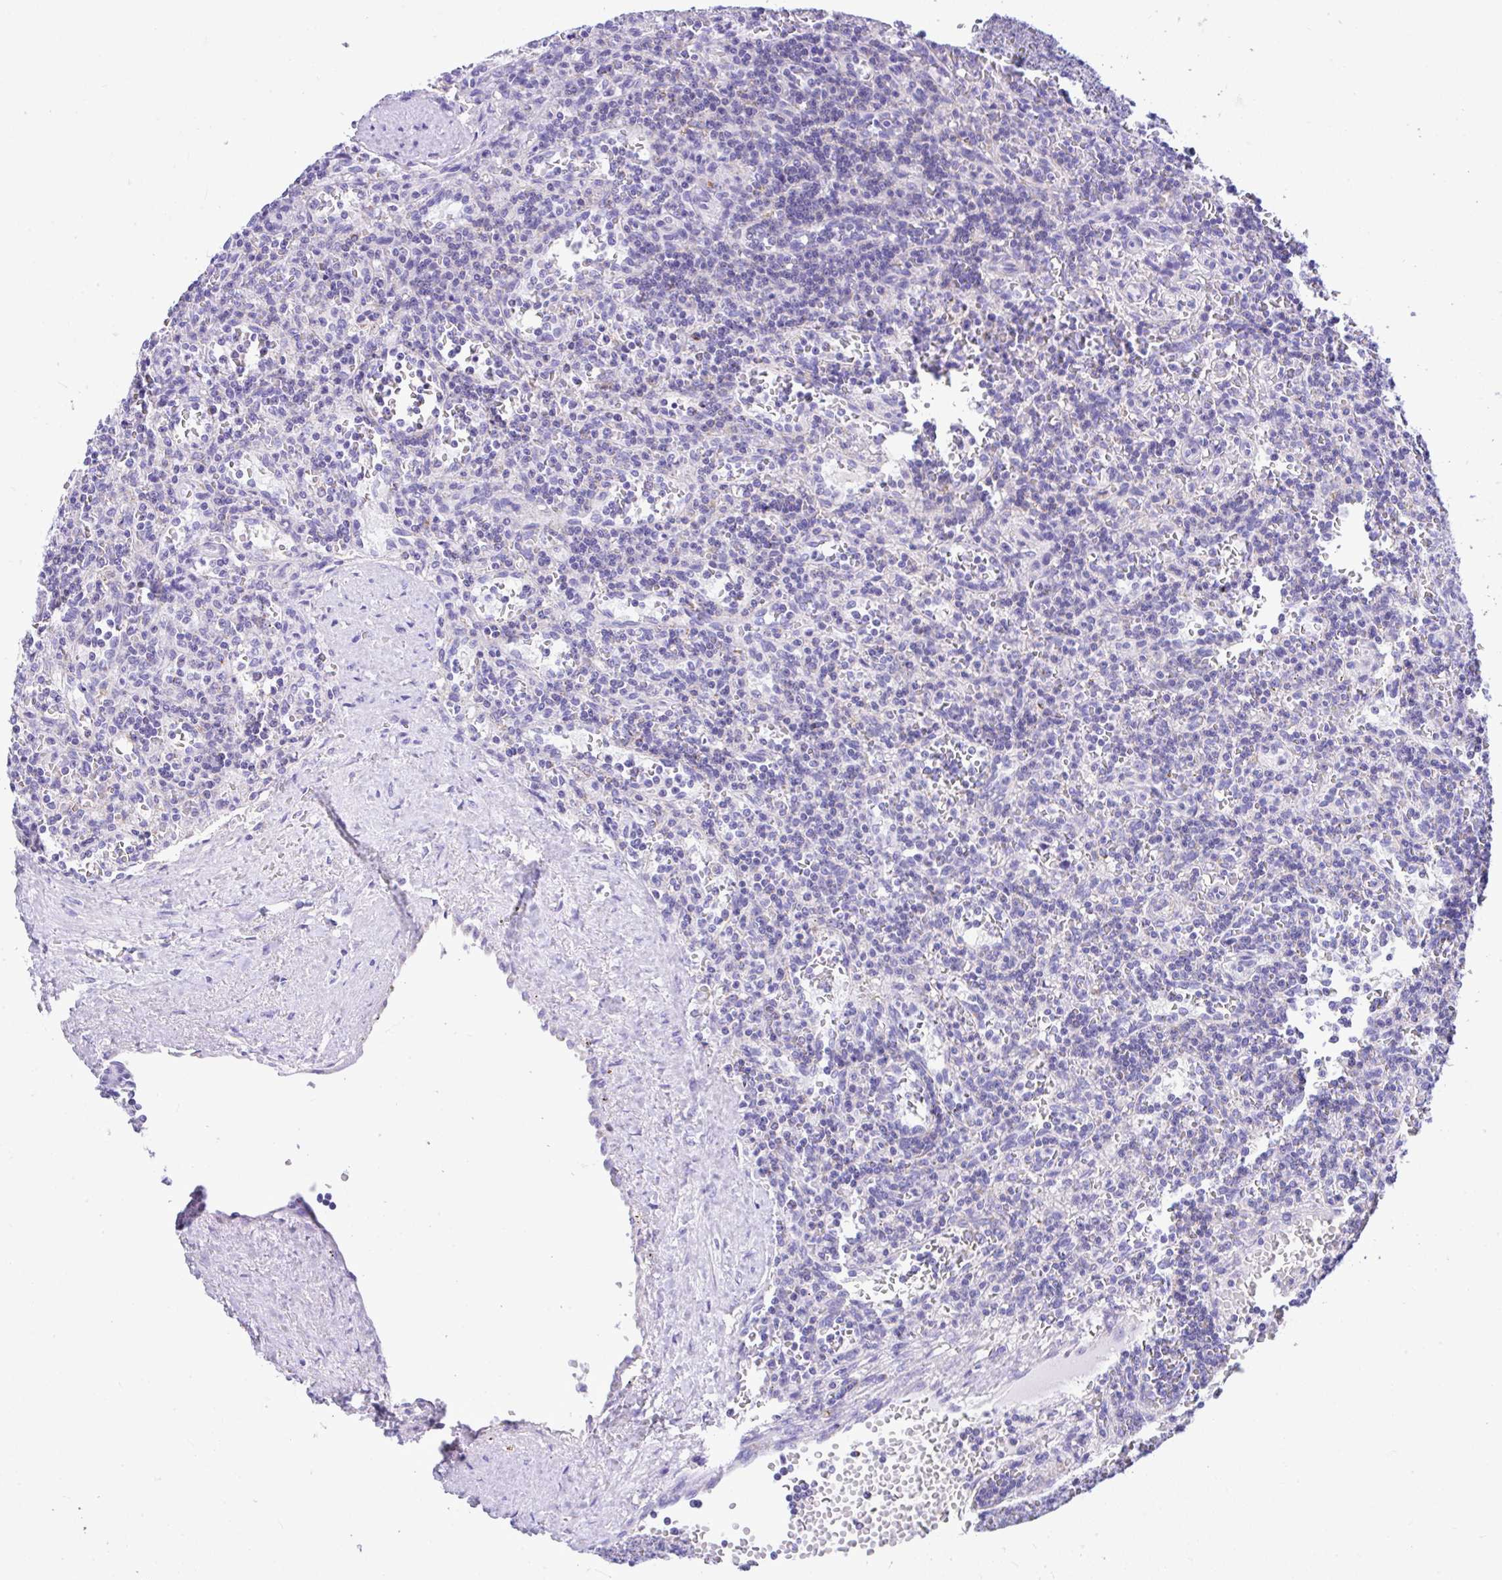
{"staining": {"intensity": "negative", "quantity": "none", "location": "none"}, "tissue": "lymphoma", "cell_type": "Tumor cells", "image_type": "cancer", "snomed": [{"axis": "morphology", "description": "Malignant lymphoma, non-Hodgkin's type, Low grade"}, {"axis": "topography", "description": "Spleen"}], "caption": "Immunohistochemical staining of human lymphoma shows no significant expression in tumor cells. (DAB (3,3'-diaminobenzidine) immunohistochemistry (IHC) visualized using brightfield microscopy, high magnification).", "gene": "SLC13A1", "patient": {"sex": "male", "age": 73}}